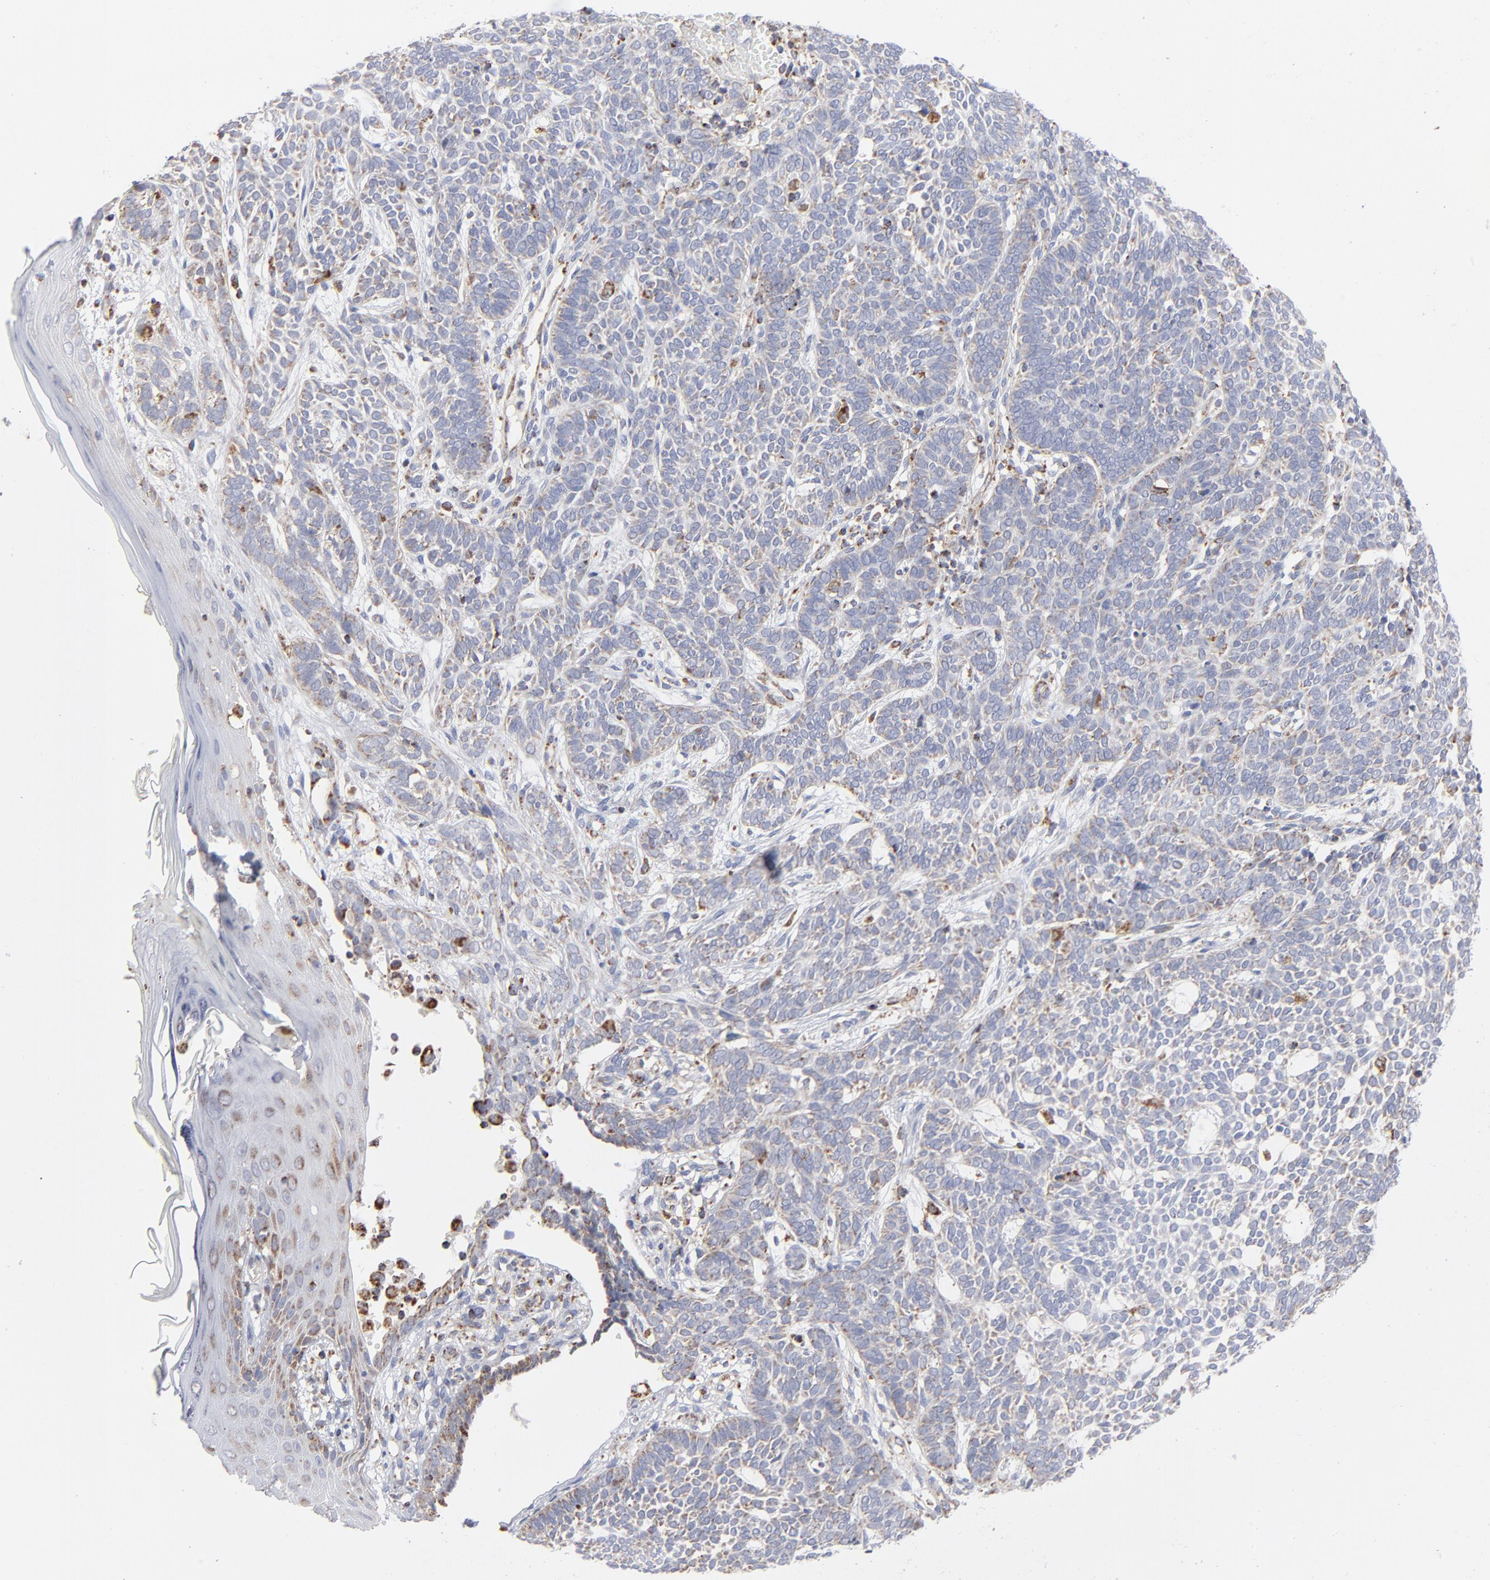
{"staining": {"intensity": "weak", "quantity": "25%-75%", "location": "cytoplasmic/membranous"}, "tissue": "skin cancer", "cell_type": "Tumor cells", "image_type": "cancer", "snomed": [{"axis": "morphology", "description": "Normal tissue, NOS"}, {"axis": "morphology", "description": "Basal cell carcinoma"}, {"axis": "topography", "description": "Skin"}], "caption": "This image shows immunohistochemistry staining of skin basal cell carcinoma, with low weak cytoplasmic/membranous positivity in approximately 25%-75% of tumor cells.", "gene": "ASB3", "patient": {"sex": "male", "age": 87}}